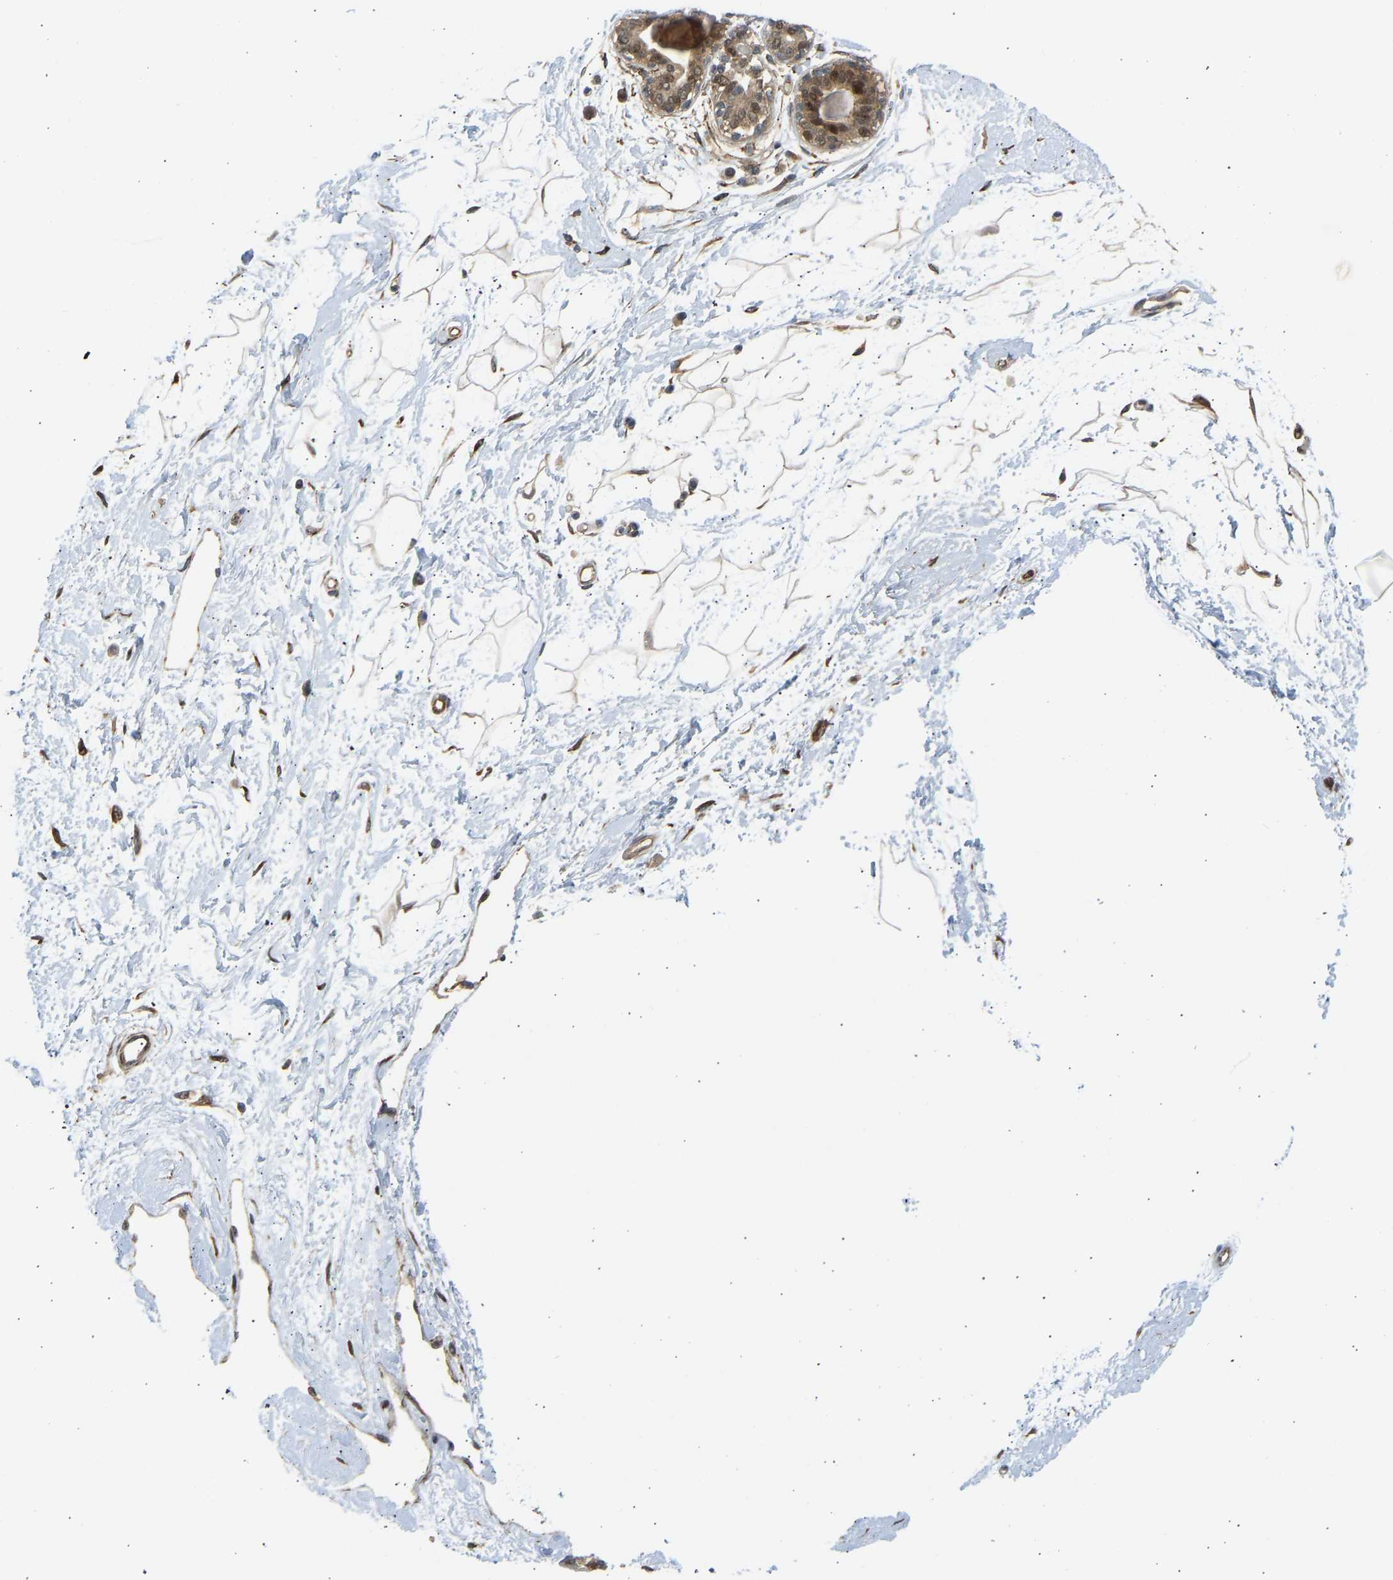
{"staining": {"intensity": "moderate", "quantity": ">75%", "location": "cytoplasmic/membranous,nuclear"}, "tissue": "breast", "cell_type": "Adipocytes", "image_type": "normal", "snomed": [{"axis": "morphology", "description": "Normal tissue, NOS"}, {"axis": "topography", "description": "Breast"}], "caption": "Immunohistochemical staining of normal breast exhibits medium levels of moderate cytoplasmic/membranous,nuclear staining in about >75% of adipocytes.", "gene": "BAG1", "patient": {"sex": "female", "age": 45}}